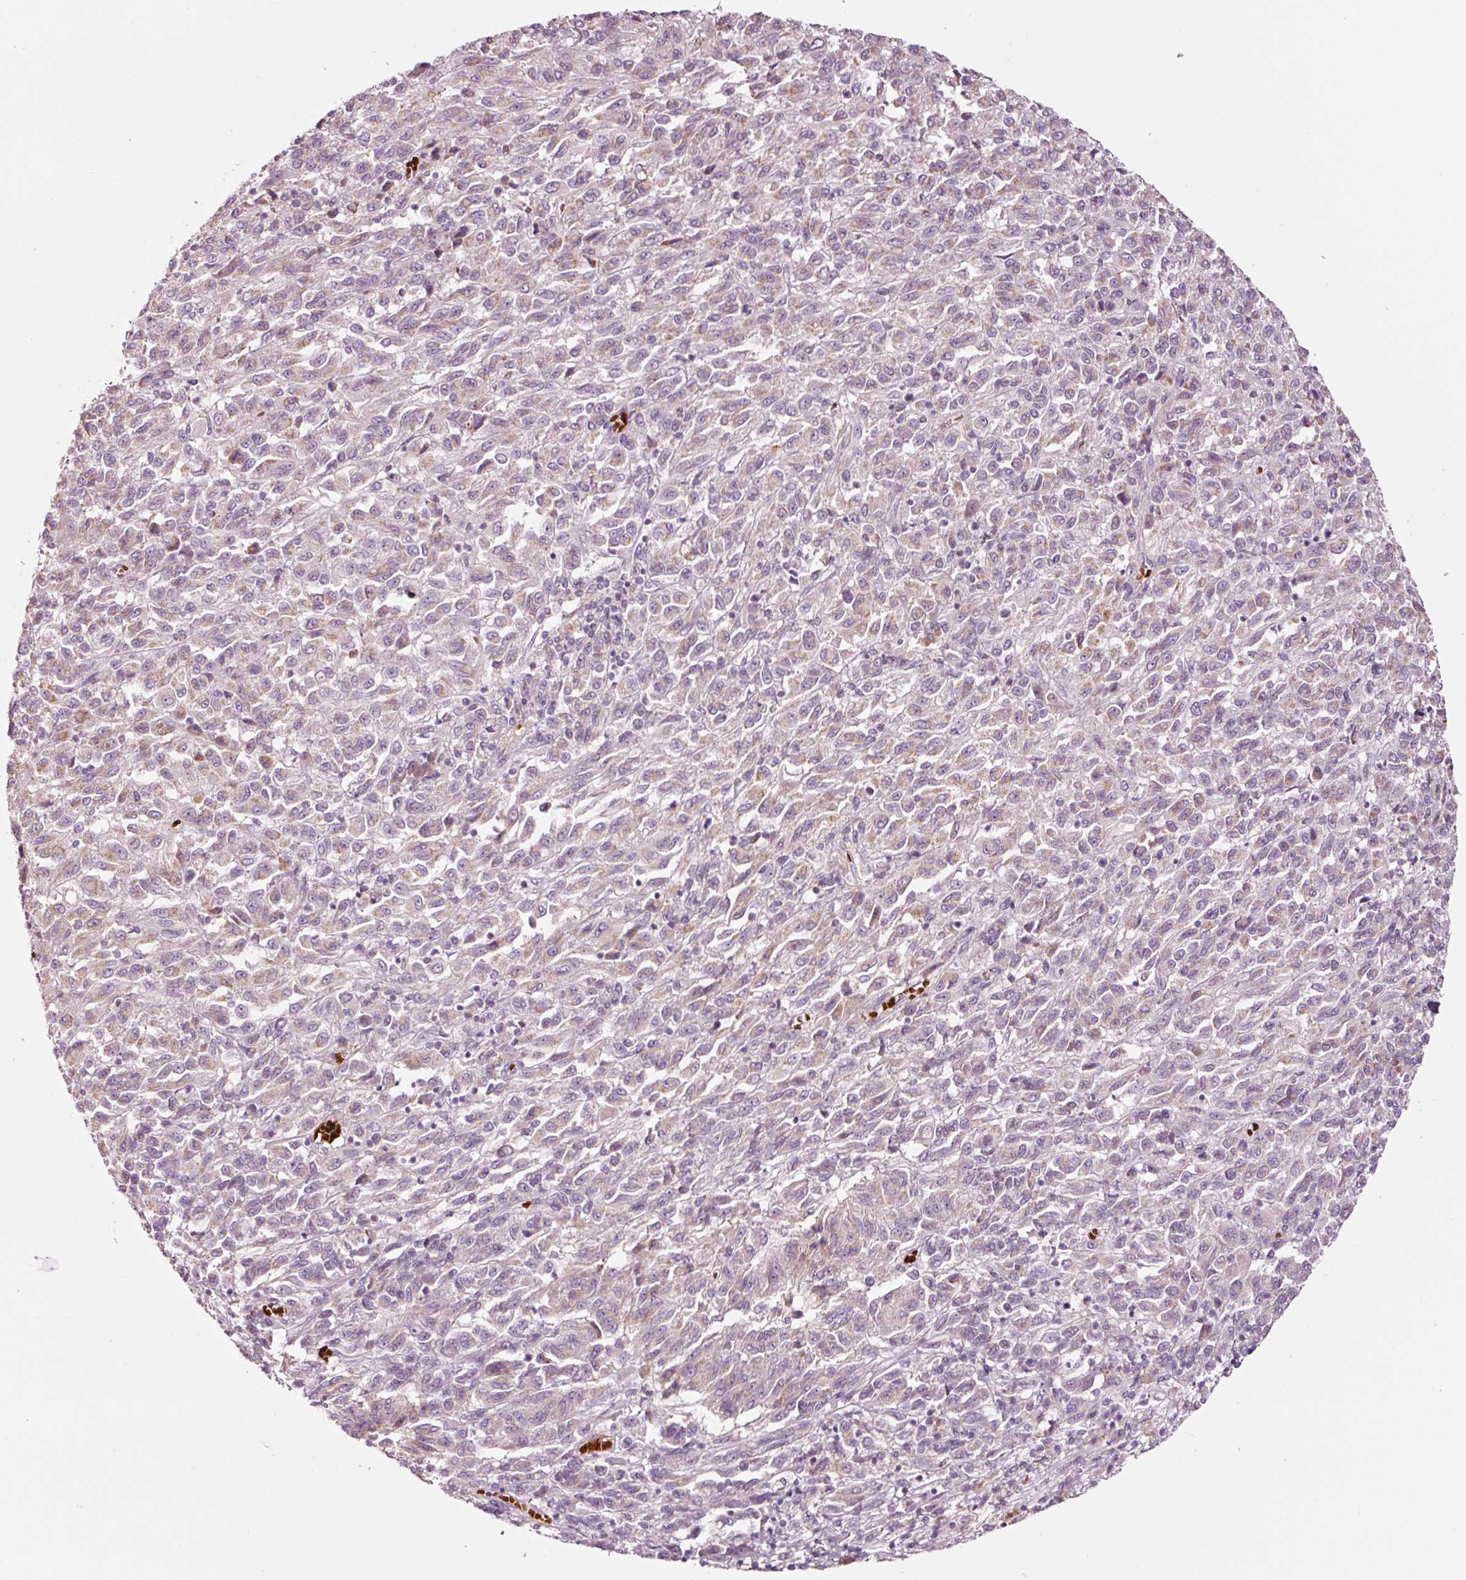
{"staining": {"intensity": "weak", "quantity": ">75%", "location": "cytoplasmic/membranous"}, "tissue": "melanoma", "cell_type": "Tumor cells", "image_type": "cancer", "snomed": [{"axis": "morphology", "description": "Malignant melanoma, Metastatic site"}, {"axis": "topography", "description": "Lung"}], "caption": "Immunohistochemical staining of melanoma reveals low levels of weak cytoplasmic/membranous staining in about >75% of tumor cells. The staining was performed using DAB, with brown indicating positive protein expression. Nuclei are stained blue with hematoxylin.", "gene": "LDHAL6B", "patient": {"sex": "male", "age": 64}}